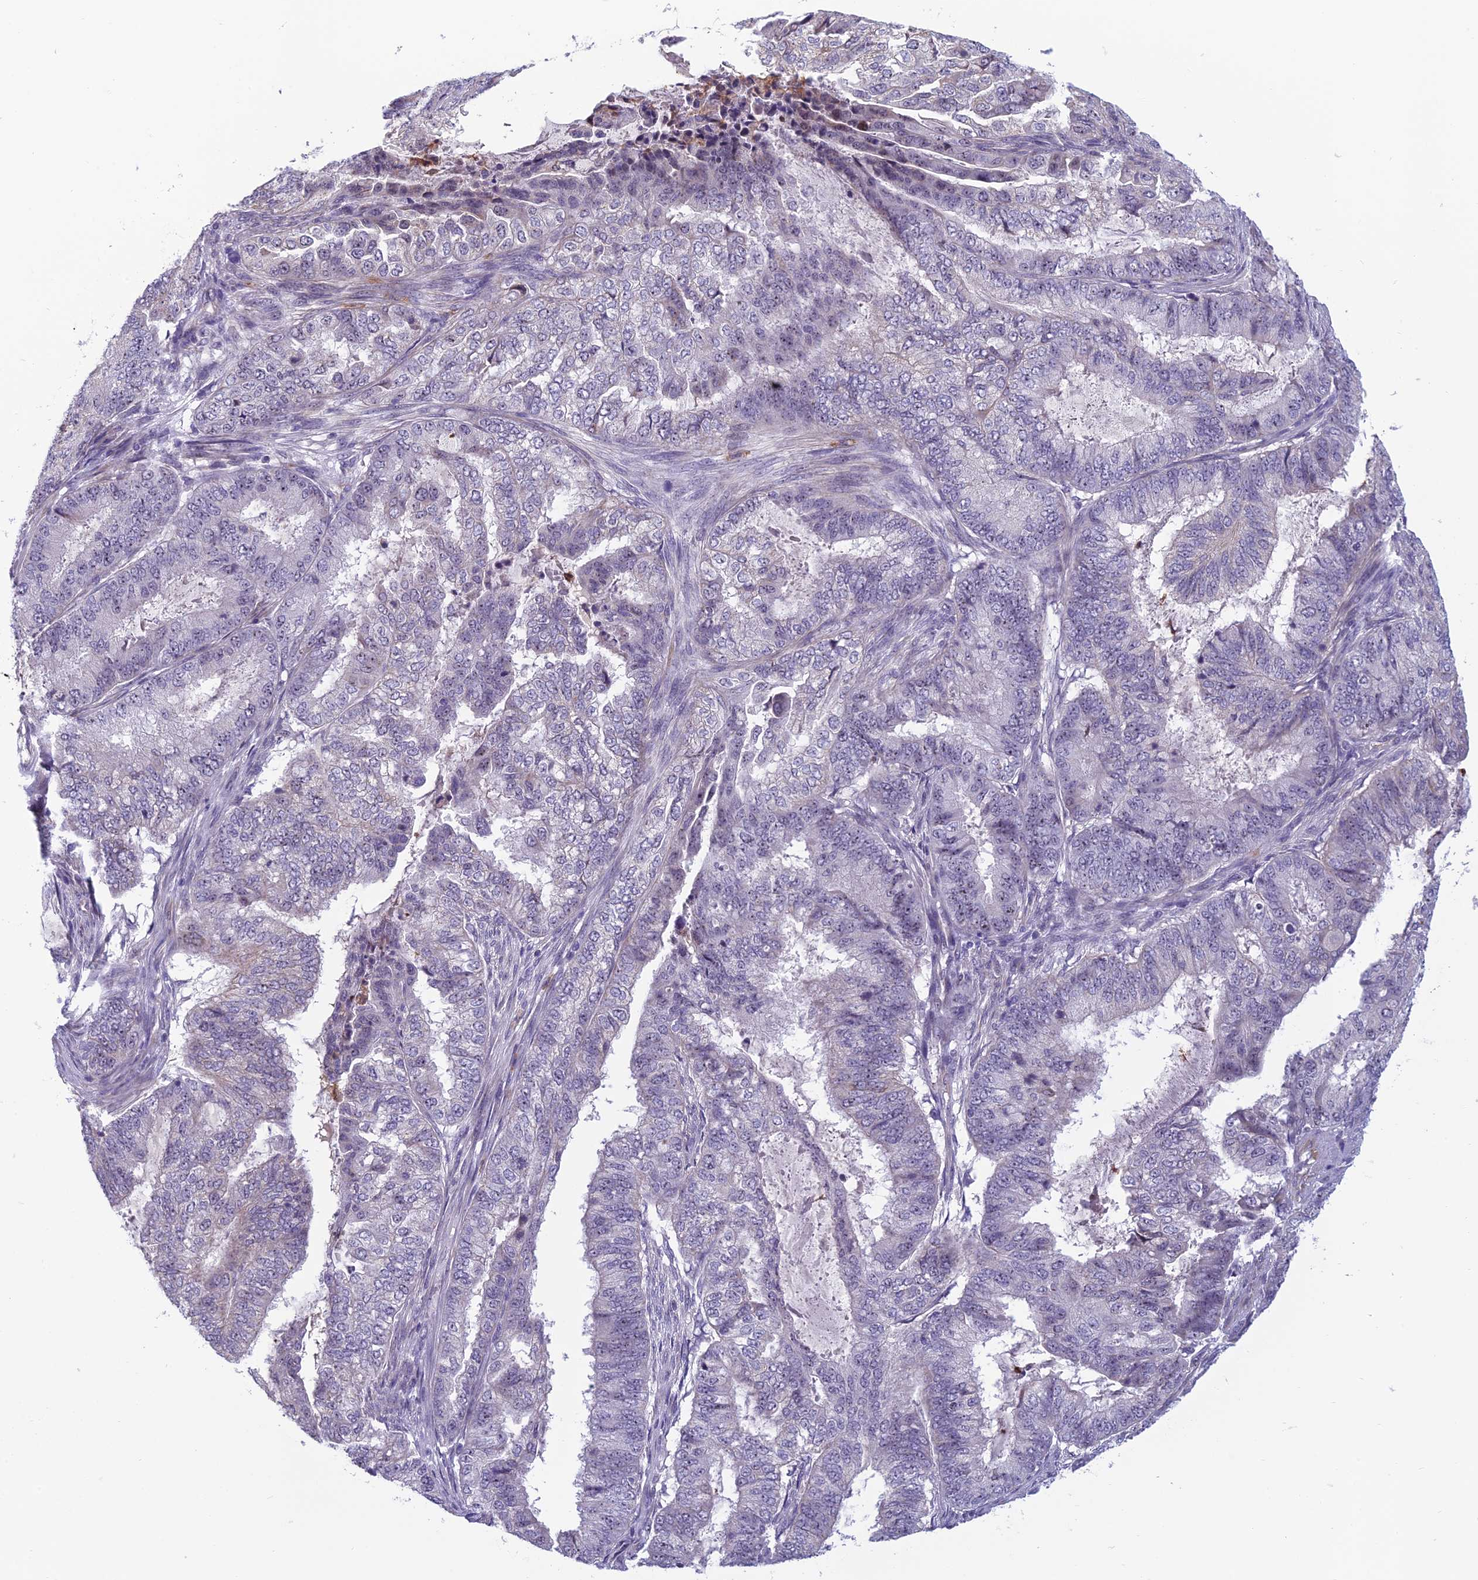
{"staining": {"intensity": "negative", "quantity": "none", "location": "none"}, "tissue": "endometrial cancer", "cell_type": "Tumor cells", "image_type": "cancer", "snomed": [{"axis": "morphology", "description": "Adenocarcinoma, NOS"}, {"axis": "topography", "description": "Endometrium"}], "caption": "Immunohistochemical staining of endometrial cancer (adenocarcinoma) exhibits no significant positivity in tumor cells.", "gene": "NOC2L", "patient": {"sex": "female", "age": 51}}